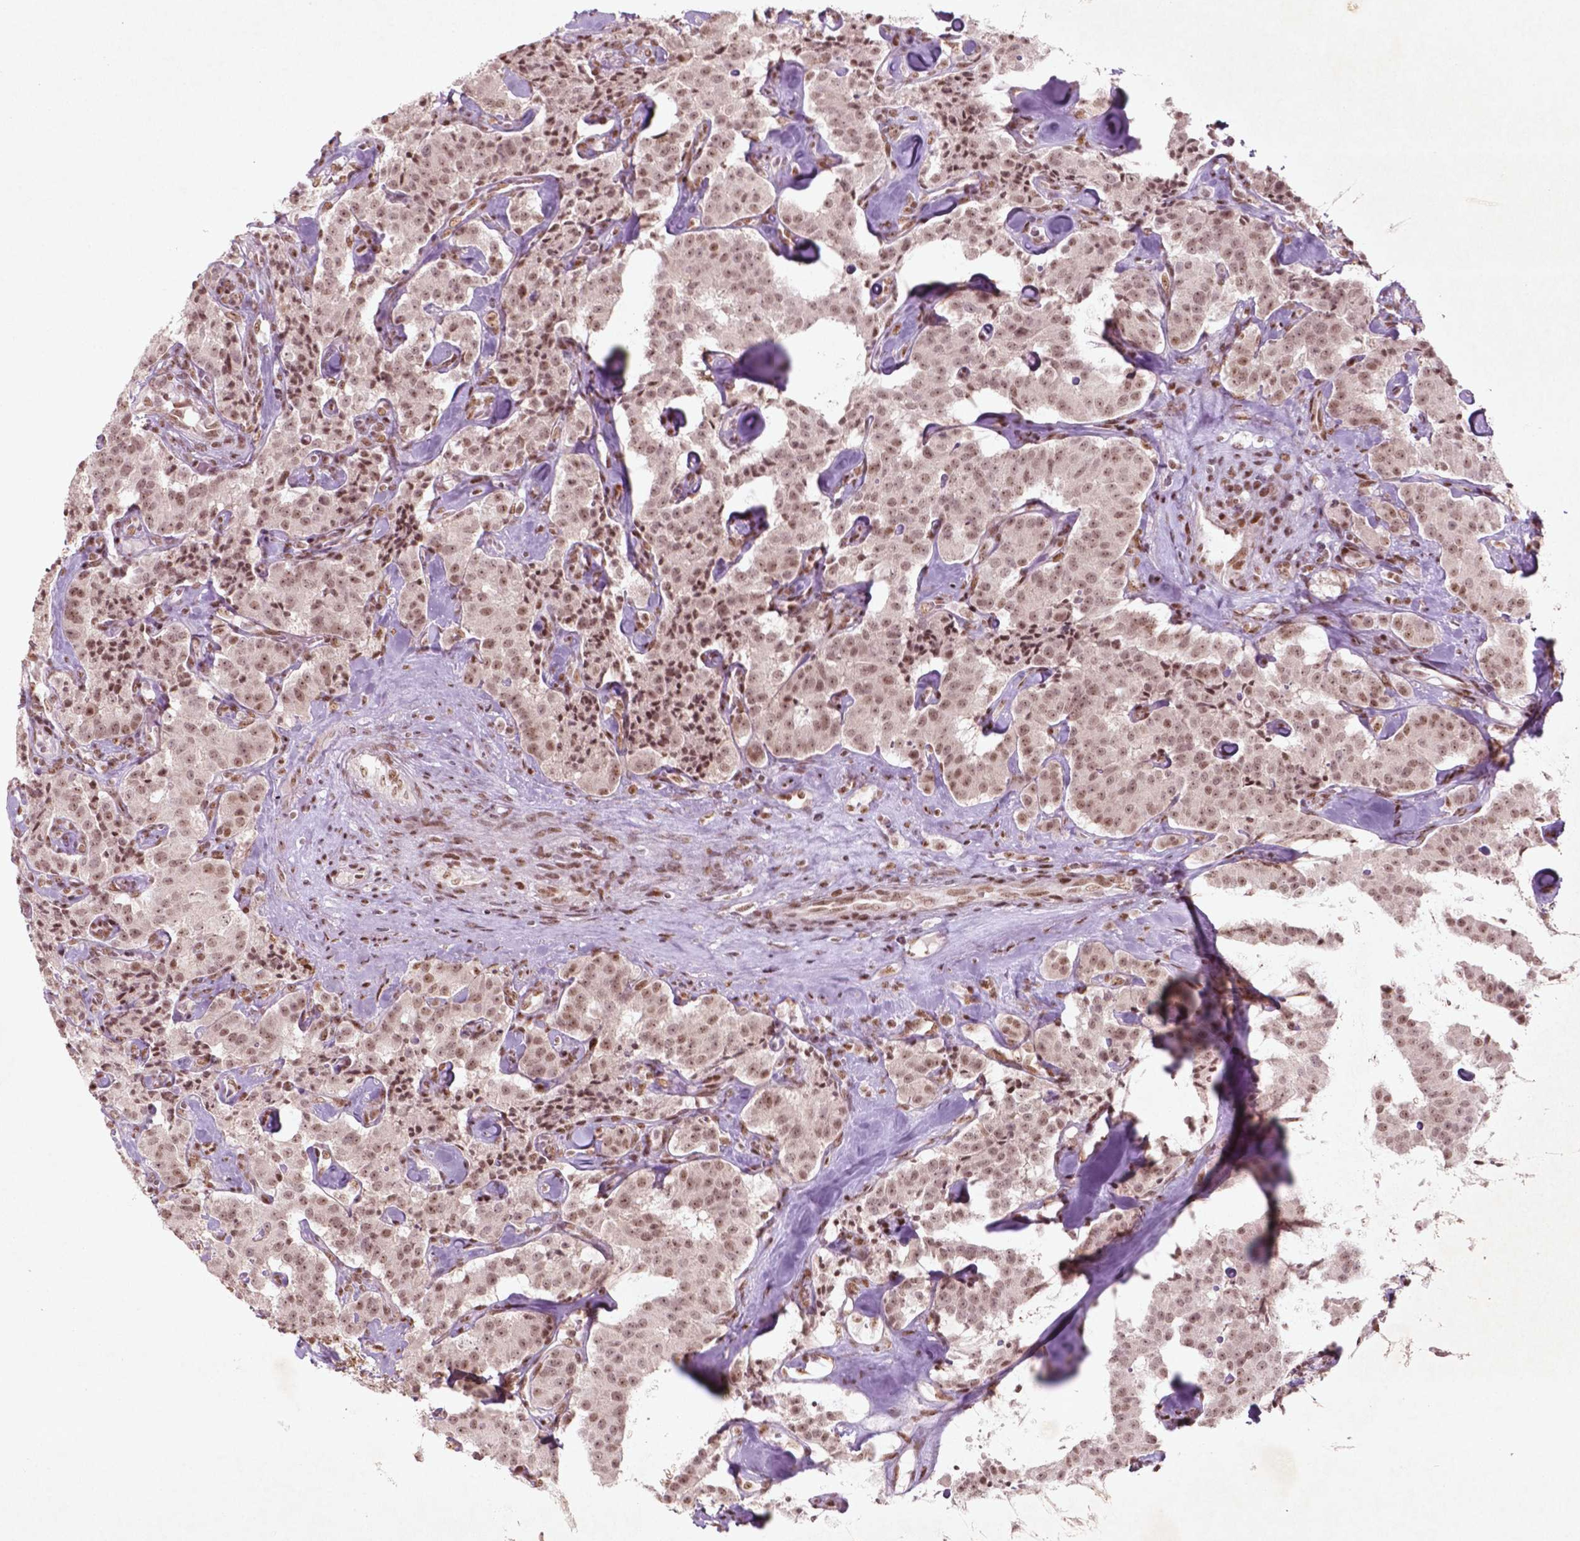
{"staining": {"intensity": "weak", "quantity": ">75%", "location": "nuclear"}, "tissue": "carcinoid", "cell_type": "Tumor cells", "image_type": "cancer", "snomed": [{"axis": "morphology", "description": "Carcinoid, malignant, NOS"}, {"axis": "topography", "description": "Pancreas"}], "caption": "DAB immunohistochemical staining of carcinoid displays weak nuclear protein expression in about >75% of tumor cells.", "gene": "HMG20B", "patient": {"sex": "male", "age": 41}}